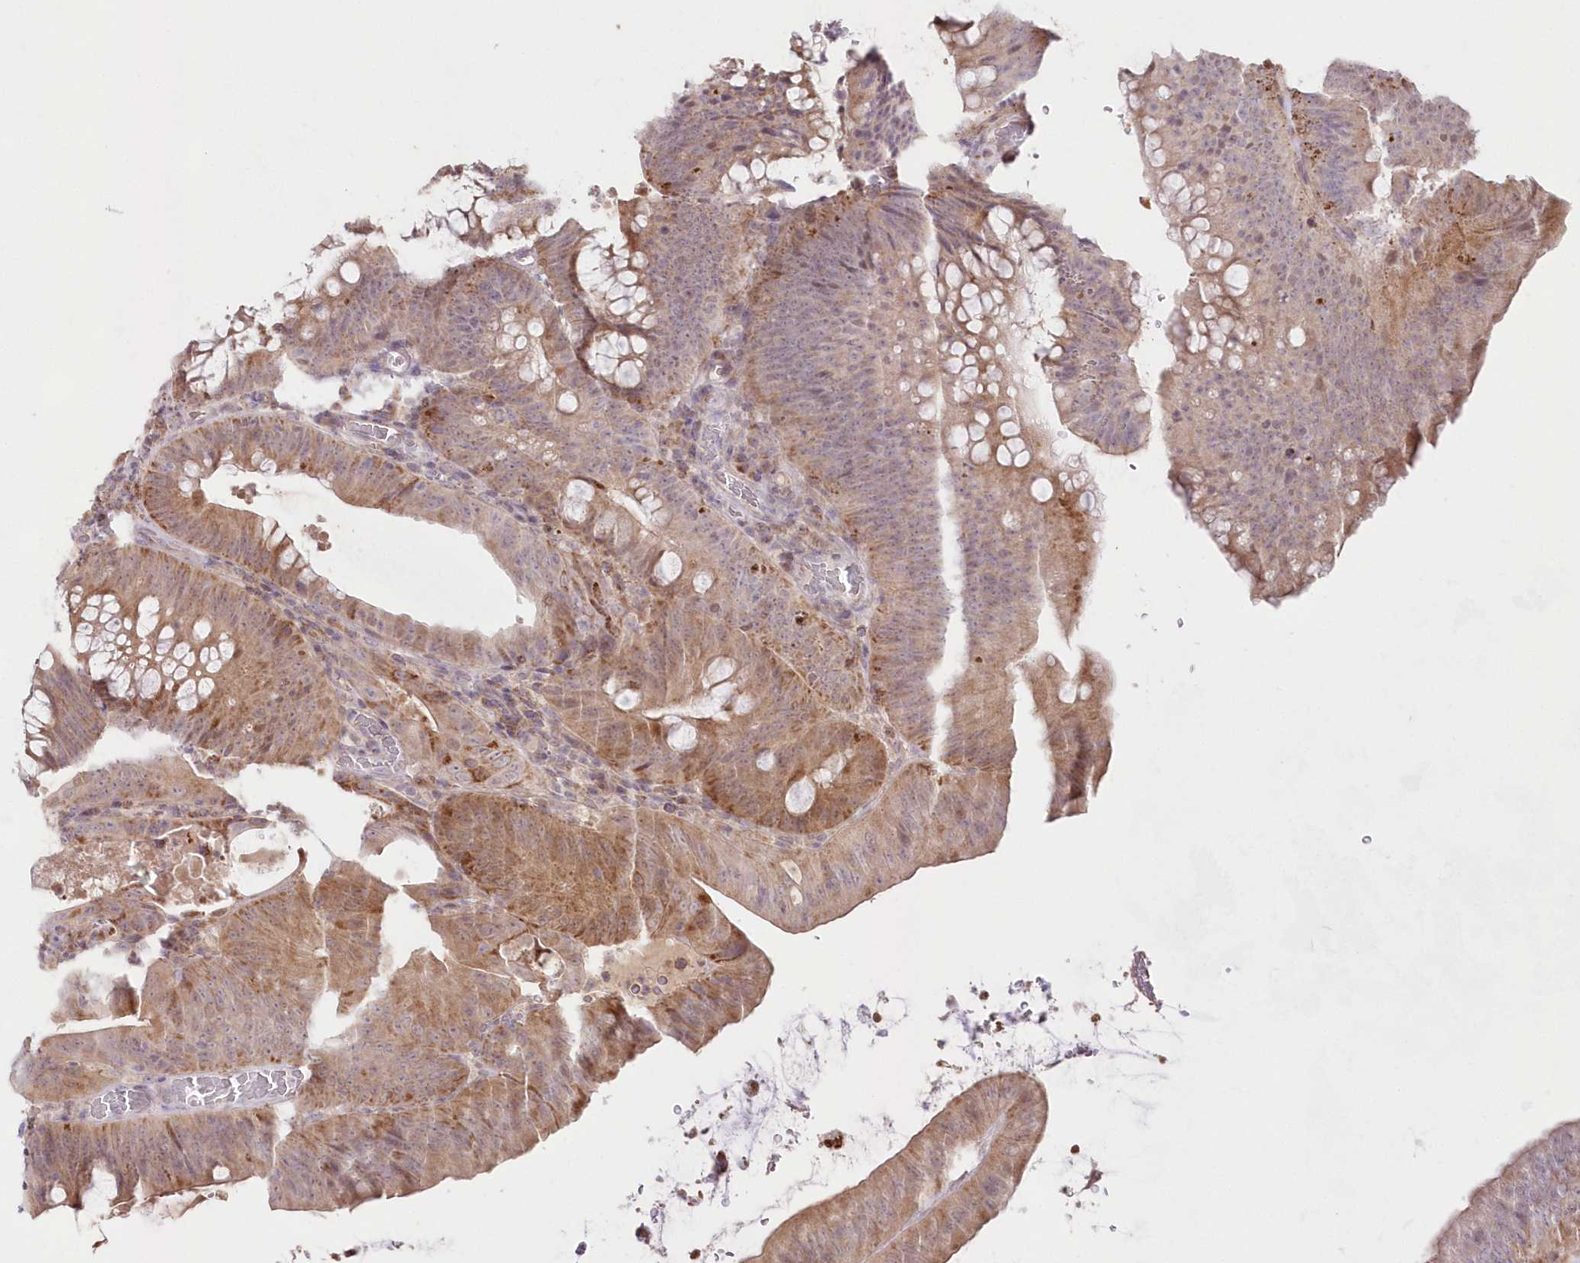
{"staining": {"intensity": "moderate", "quantity": "<25%", "location": "cytoplasmic/membranous"}, "tissue": "colorectal cancer", "cell_type": "Tumor cells", "image_type": "cancer", "snomed": [{"axis": "morphology", "description": "Normal tissue, NOS"}, {"axis": "topography", "description": "Colon"}], "caption": "Immunohistochemical staining of human colorectal cancer exhibits low levels of moderate cytoplasmic/membranous protein expression in approximately <25% of tumor cells.", "gene": "IMPA1", "patient": {"sex": "female", "age": 82}}